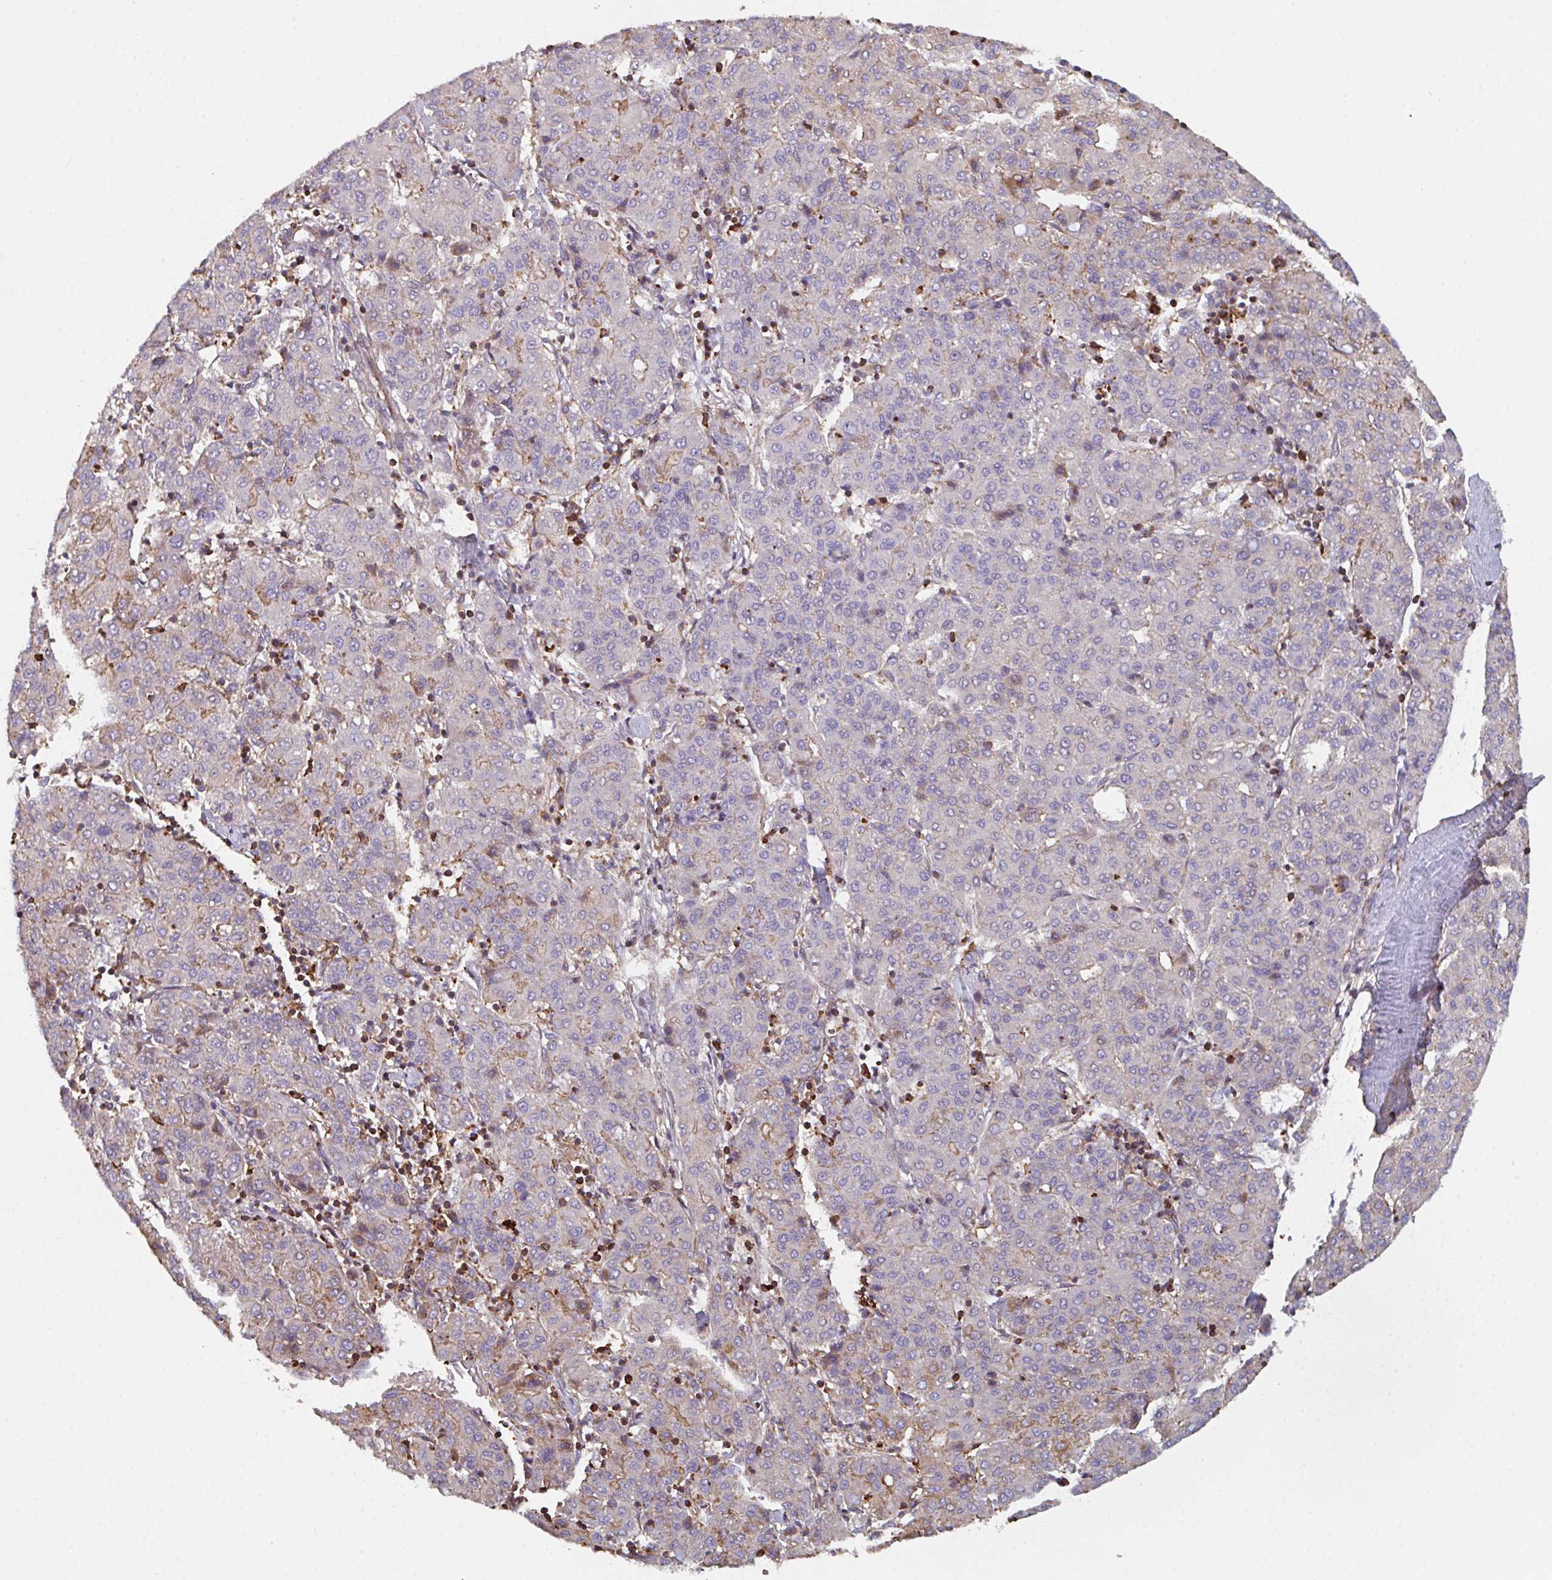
{"staining": {"intensity": "moderate", "quantity": "<25%", "location": "cytoplasmic/membranous"}, "tissue": "liver cancer", "cell_type": "Tumor cells", "image_type": "cancer", "snomed": [{"axis": "morphology", "description": "Carcinoma, Hepatocellular, NOS"}, {"axis": "topography", "description": "Liver"}], "caption": "Protein analysis of hepatocellular carcinoma (liver) tissue exhibits moderate cytoplasmic/membranous positivity in approximately <25% of tumor cells.", "gene": "FZD2", "patient": {"sex": "male", "age": 65}}